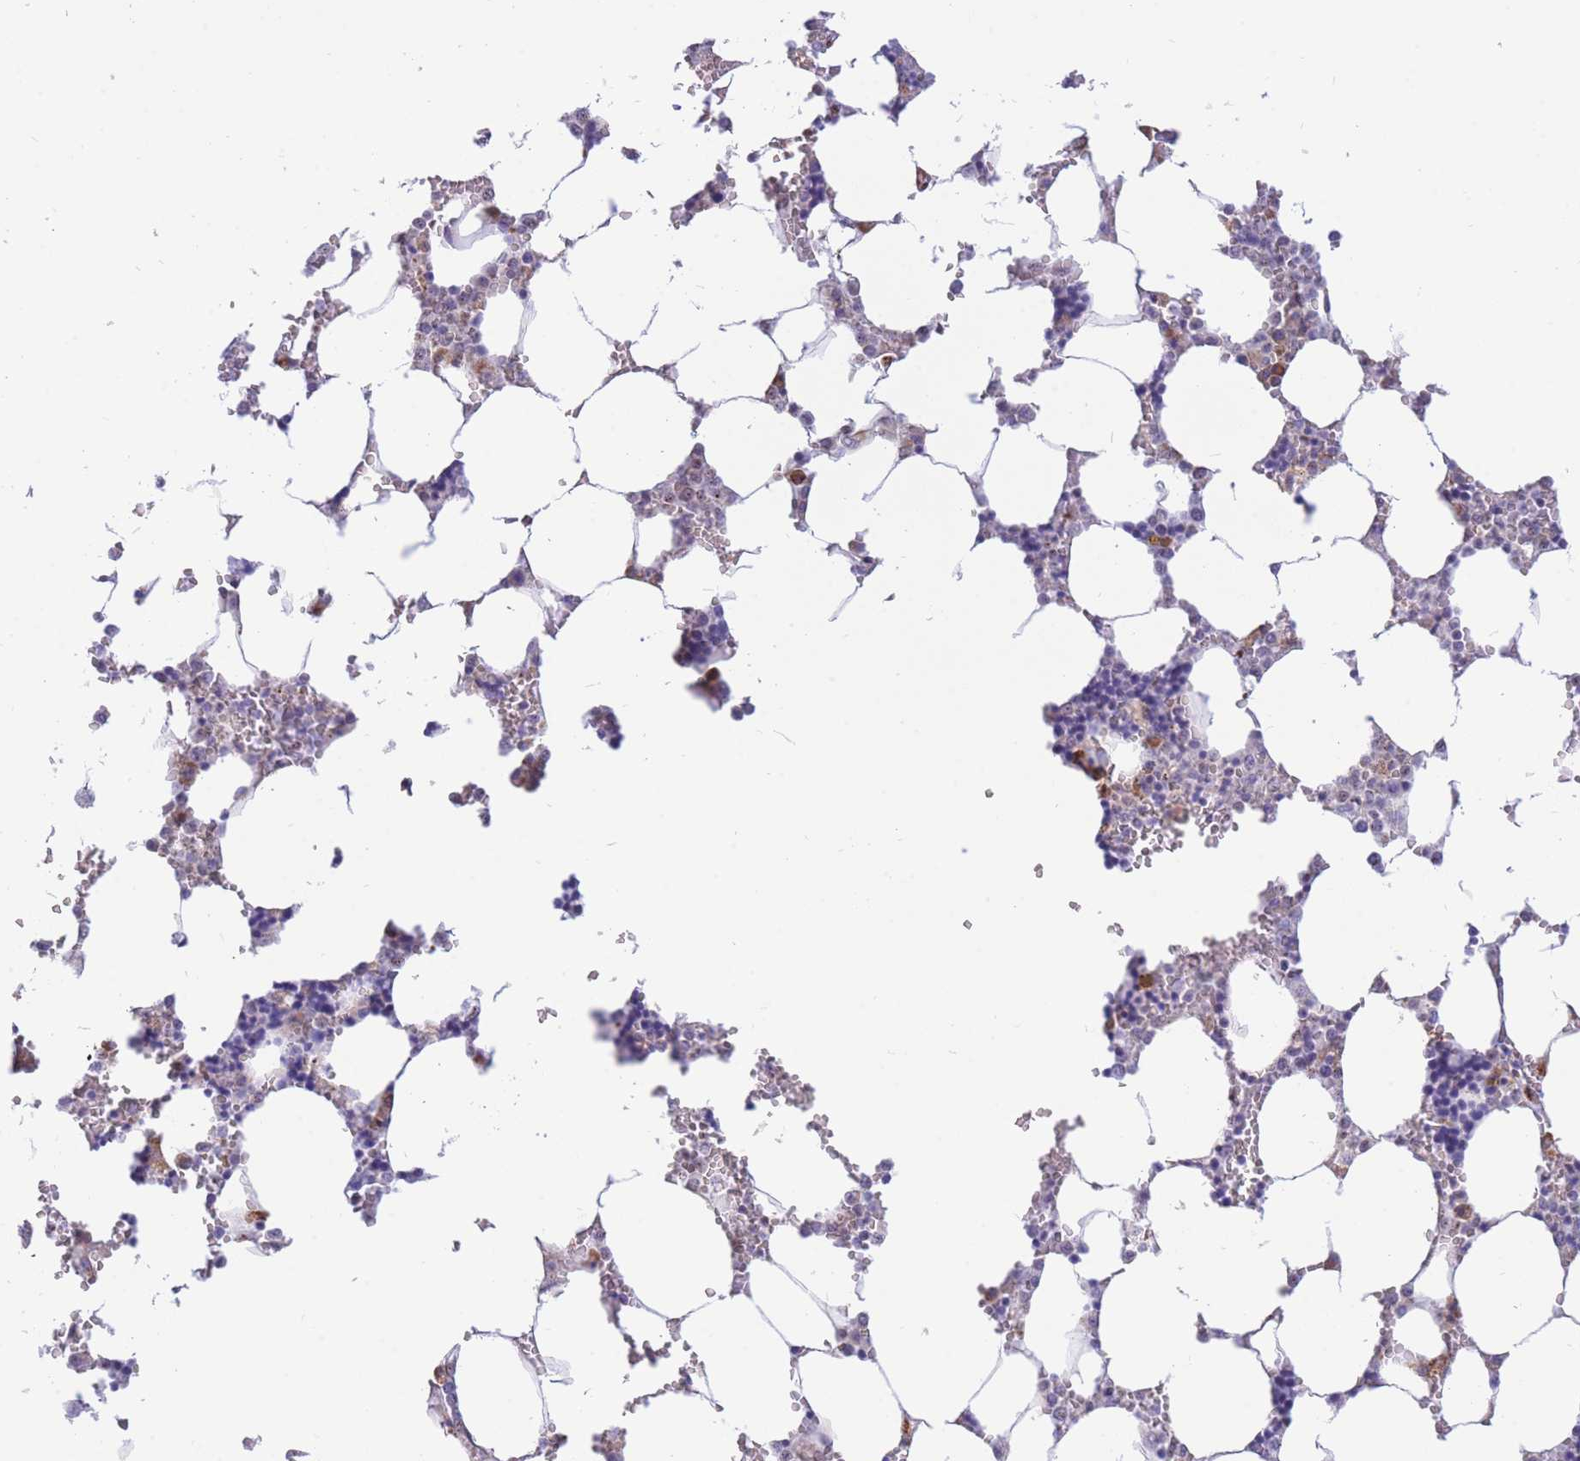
{"staining": {"intensity": "negative", "quantity": "none", "location": "none"}, "tissue": "bone marrow", "cell_type": "Hematopoietic cells", "image_type": "normal", "snomed": [{"axis": "morphology", "description": "Normal tissue, NOS"}, {"axis": "topography", "description": "Bone marrow"}], "caption": "This photomicrograph is of benign bone marrow stained with IHC to label a protein in brown with the nuclei are counter-stained blue. There is no expression in hematopoietic cells.", "gene": "FAM153A", "patient": {"sex": "male", "age": 64}}